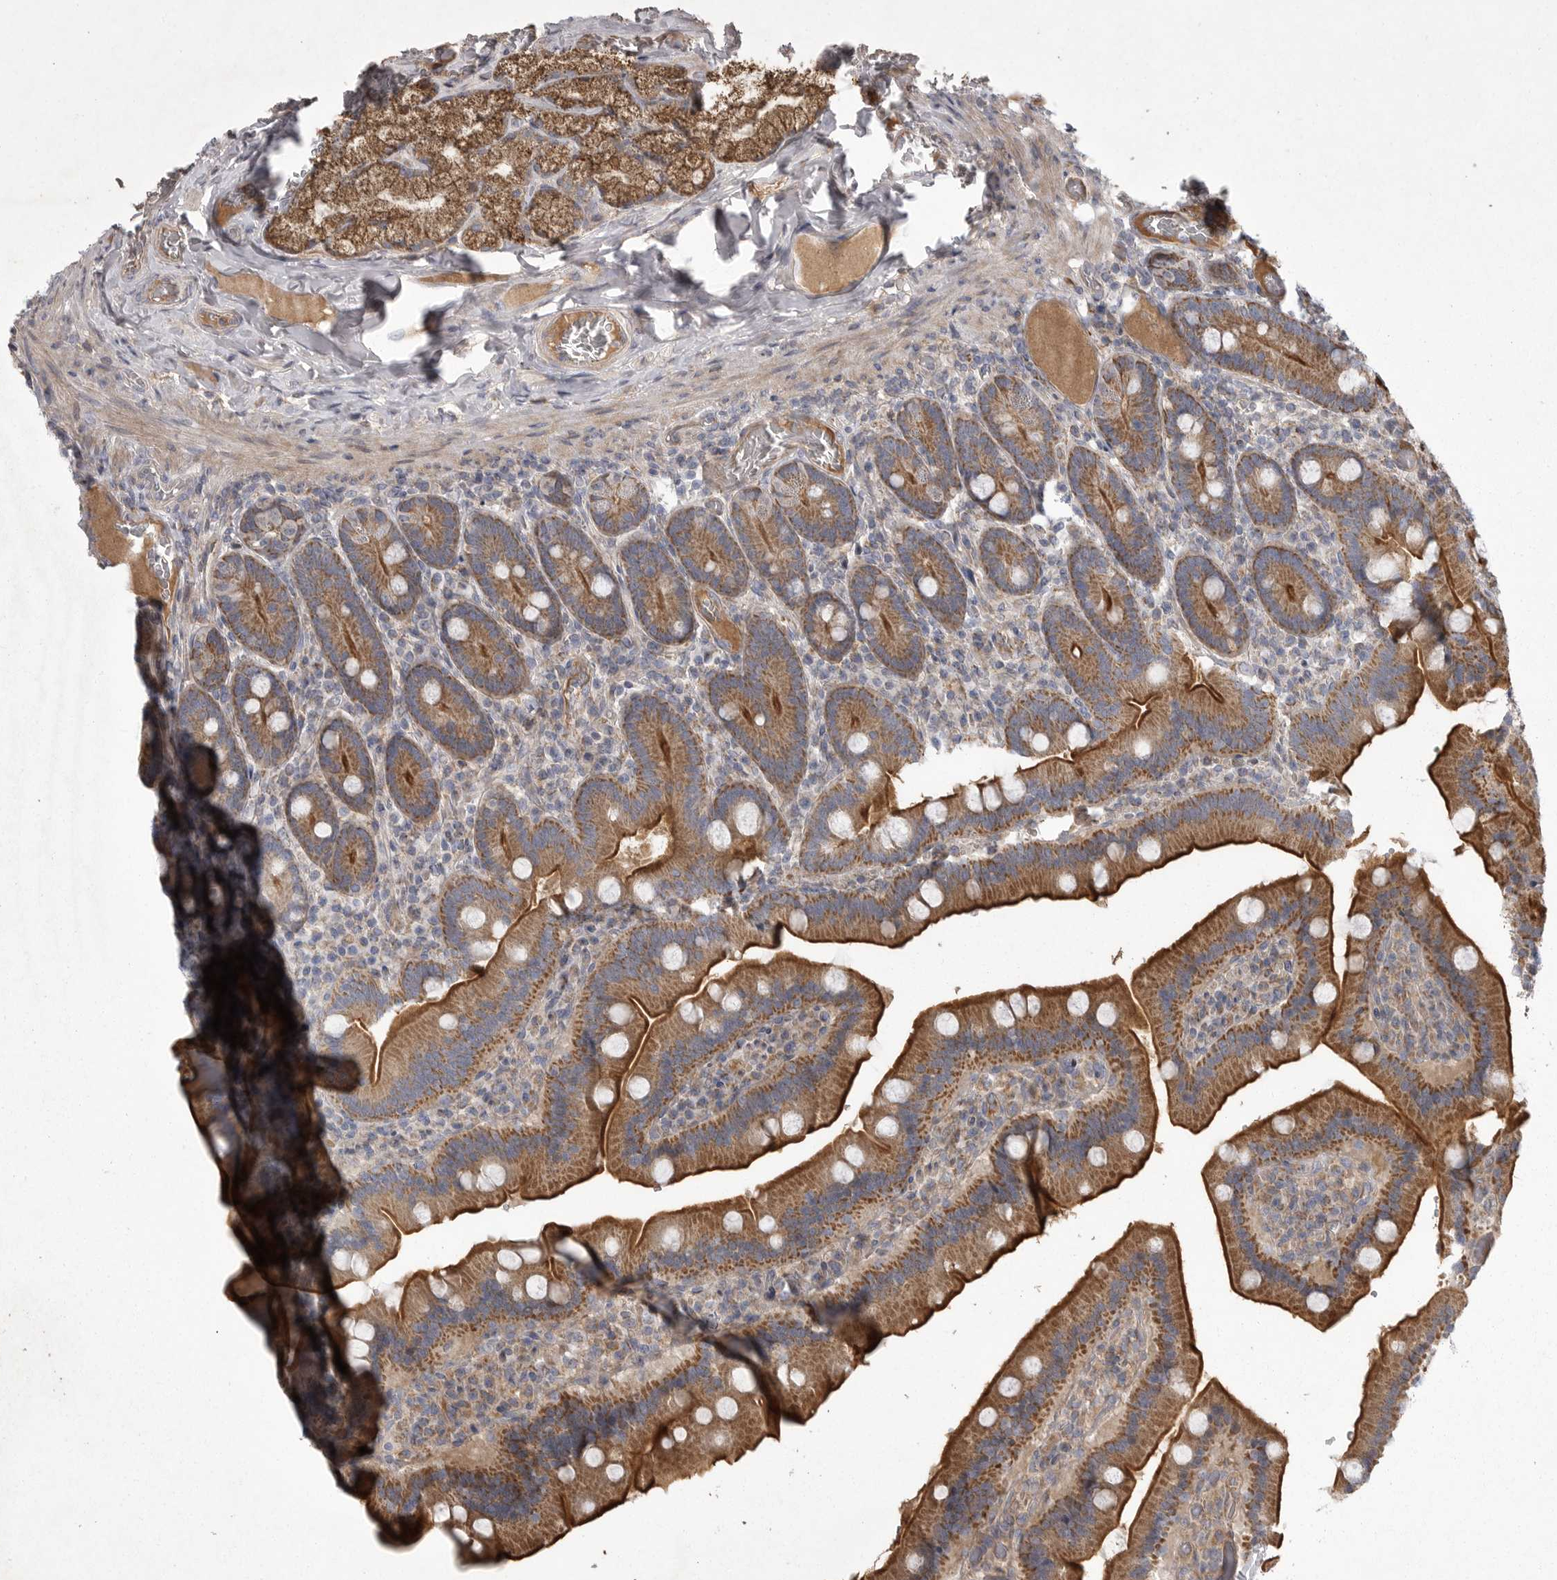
{"staining": {"intensity": "strong", "quantity": ">75%", "location": "cytoplasmic/membranous"}, "tissue": "duodenum", "cell_type": "Glandular cells", "image_type": "normal", "snomed": [{"axis": "morphology", "description": "Normal tissue, NOS"}, {"axis": "topography", "description": "Duodenum"}], "caption": "An image of human duodenum stained for a protein demonstrates strong cytoplasmic/membranous brown staining in glandular cells. Nuclei are stained in blue.", "gene": "CRP", "patient": {"sex": "female", "age": 62}}